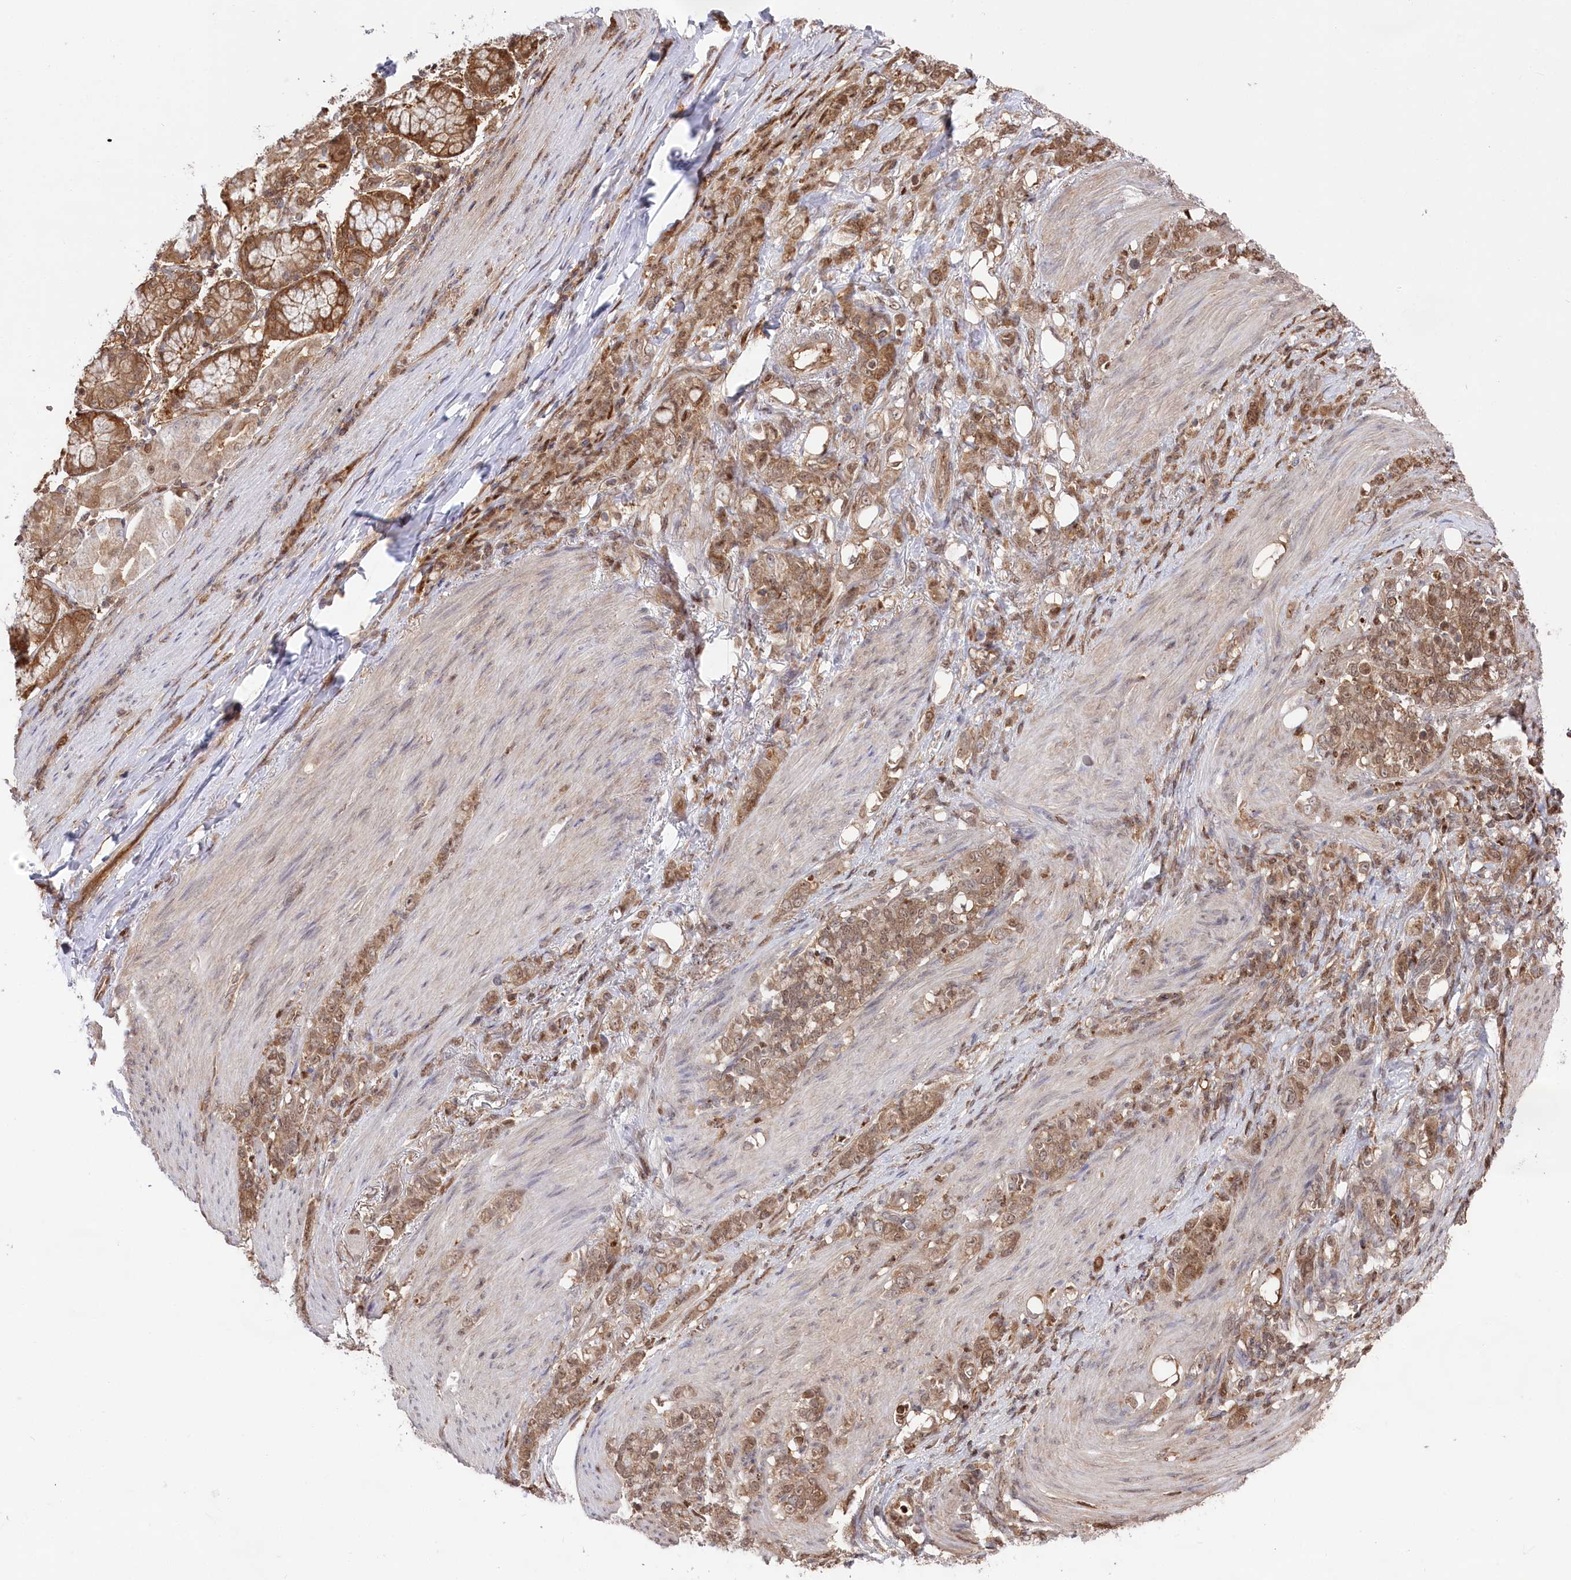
{"staining": {"intensity": "moderate", "quantity": ">75%", "location": "cytoplasmic/membranous,nuclear"}, "tissue": "stomach cancer", "cell_type": "Tumor cells", "image_type": "cancer", "snomed": [{"axis": "morphology", "description": "Adenocarcinoma, NOS"}, {"axis": "topography", "description": "Stomach"}], "caption": "Stomach adenocarcinoma stained for a protein (brown) demonstrates moderate cytoplasmic/membranous and nuclear positive expression in approximately >75% of tumor cells.", "gene": "PSMA1", "patient": {"sex": "female", "age": 79}}